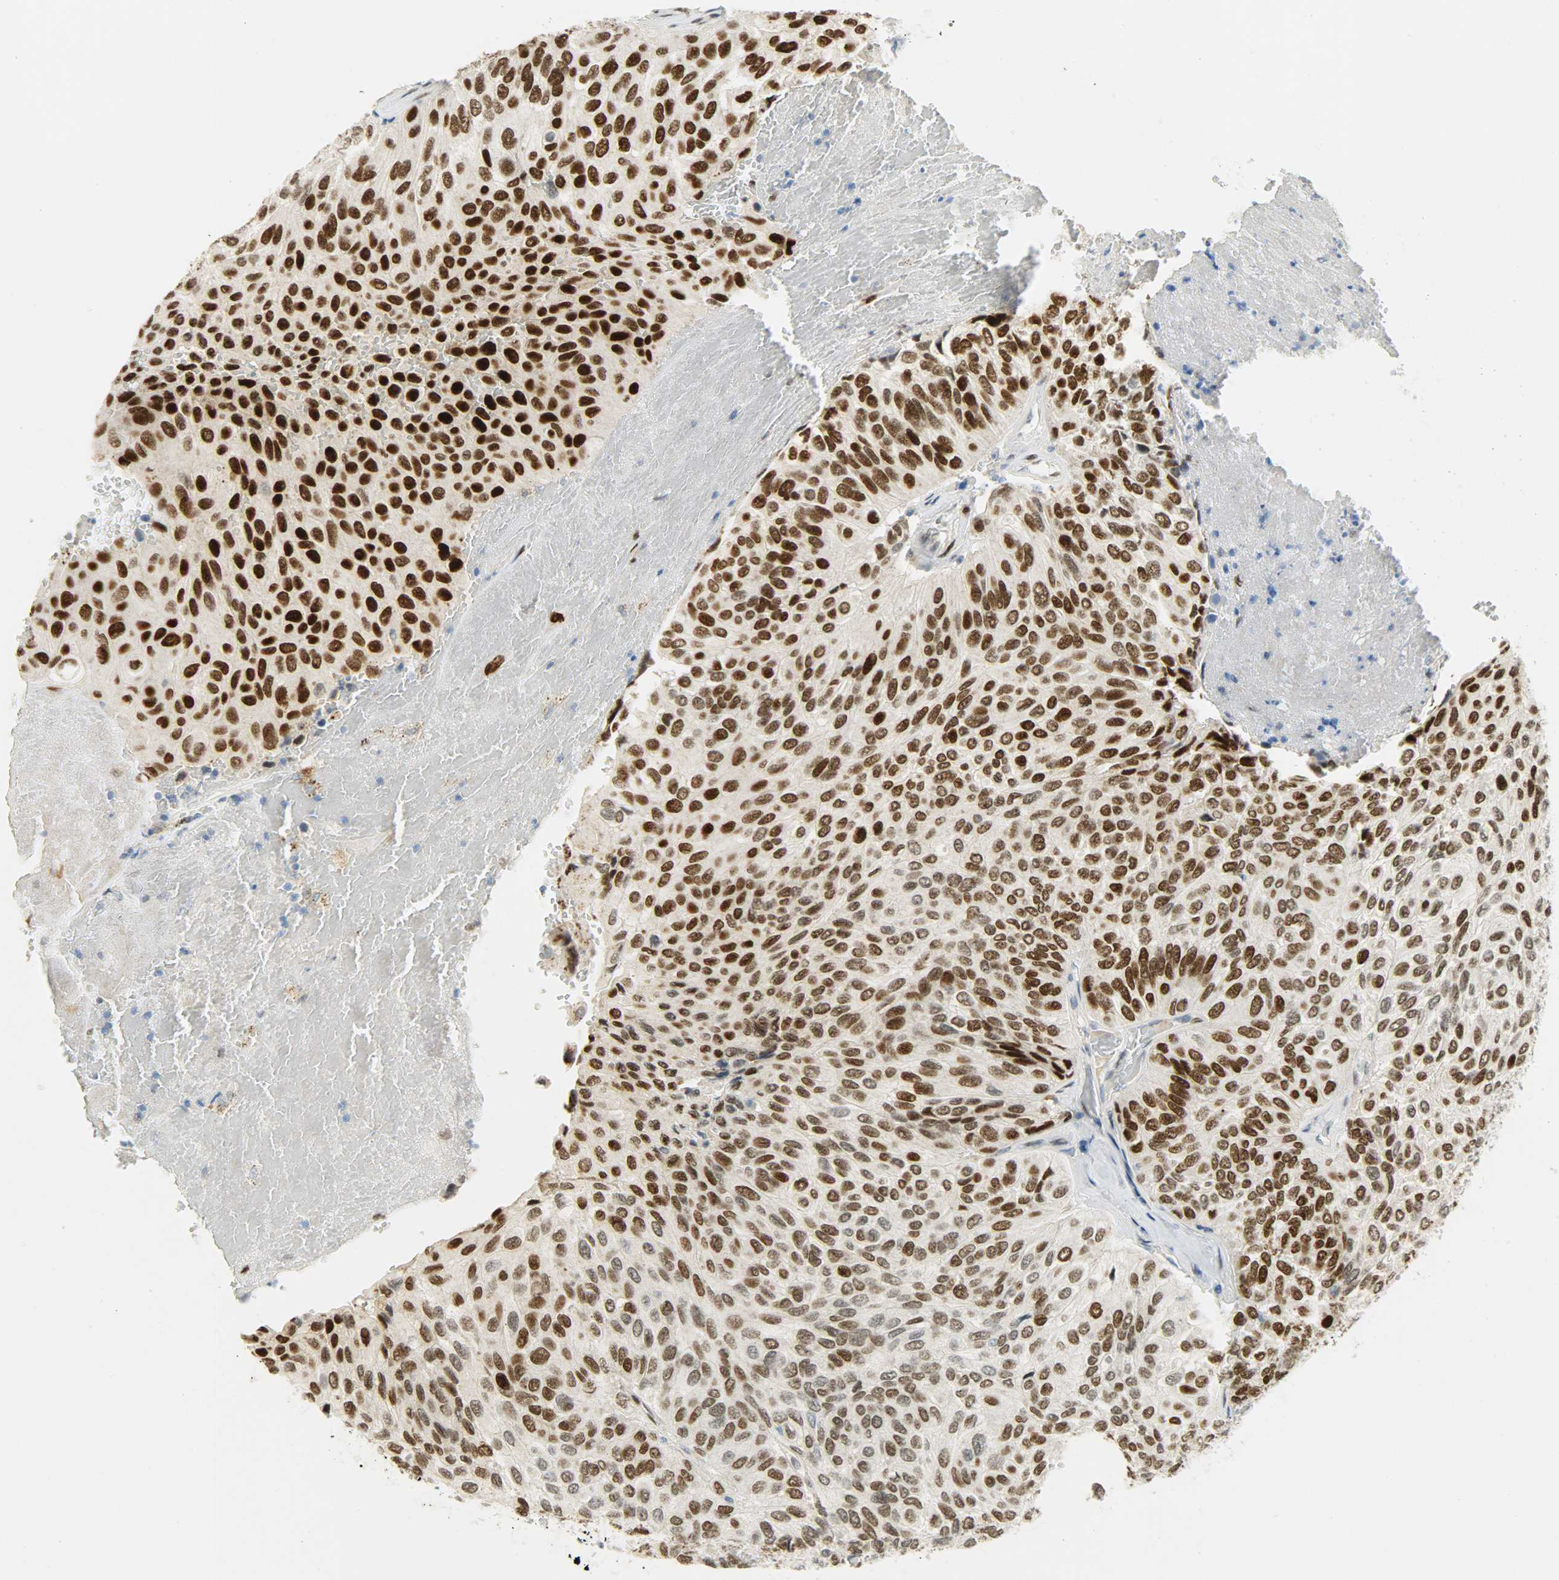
{"staining": {"intensity": "strong", "quantity": ">75%", "location": "nuclear"}, "tissue": "urothelial cancer", "cell_type": "Tumor cells", "image_type": "cancer", "snomed": [{"axis": "morphology", "description": "Urothelial carcinoma, High grade"}, {"axis": "topography", "description": "Urinary bladder"}], "caption": "Immunohistochemistry (IHC) of urothelial cancer displays high levels of strong nuclear expression in approximately >75% of tumor cells.", "gene": "JUNB", "patient": {"sex": "male", "age": 66}}